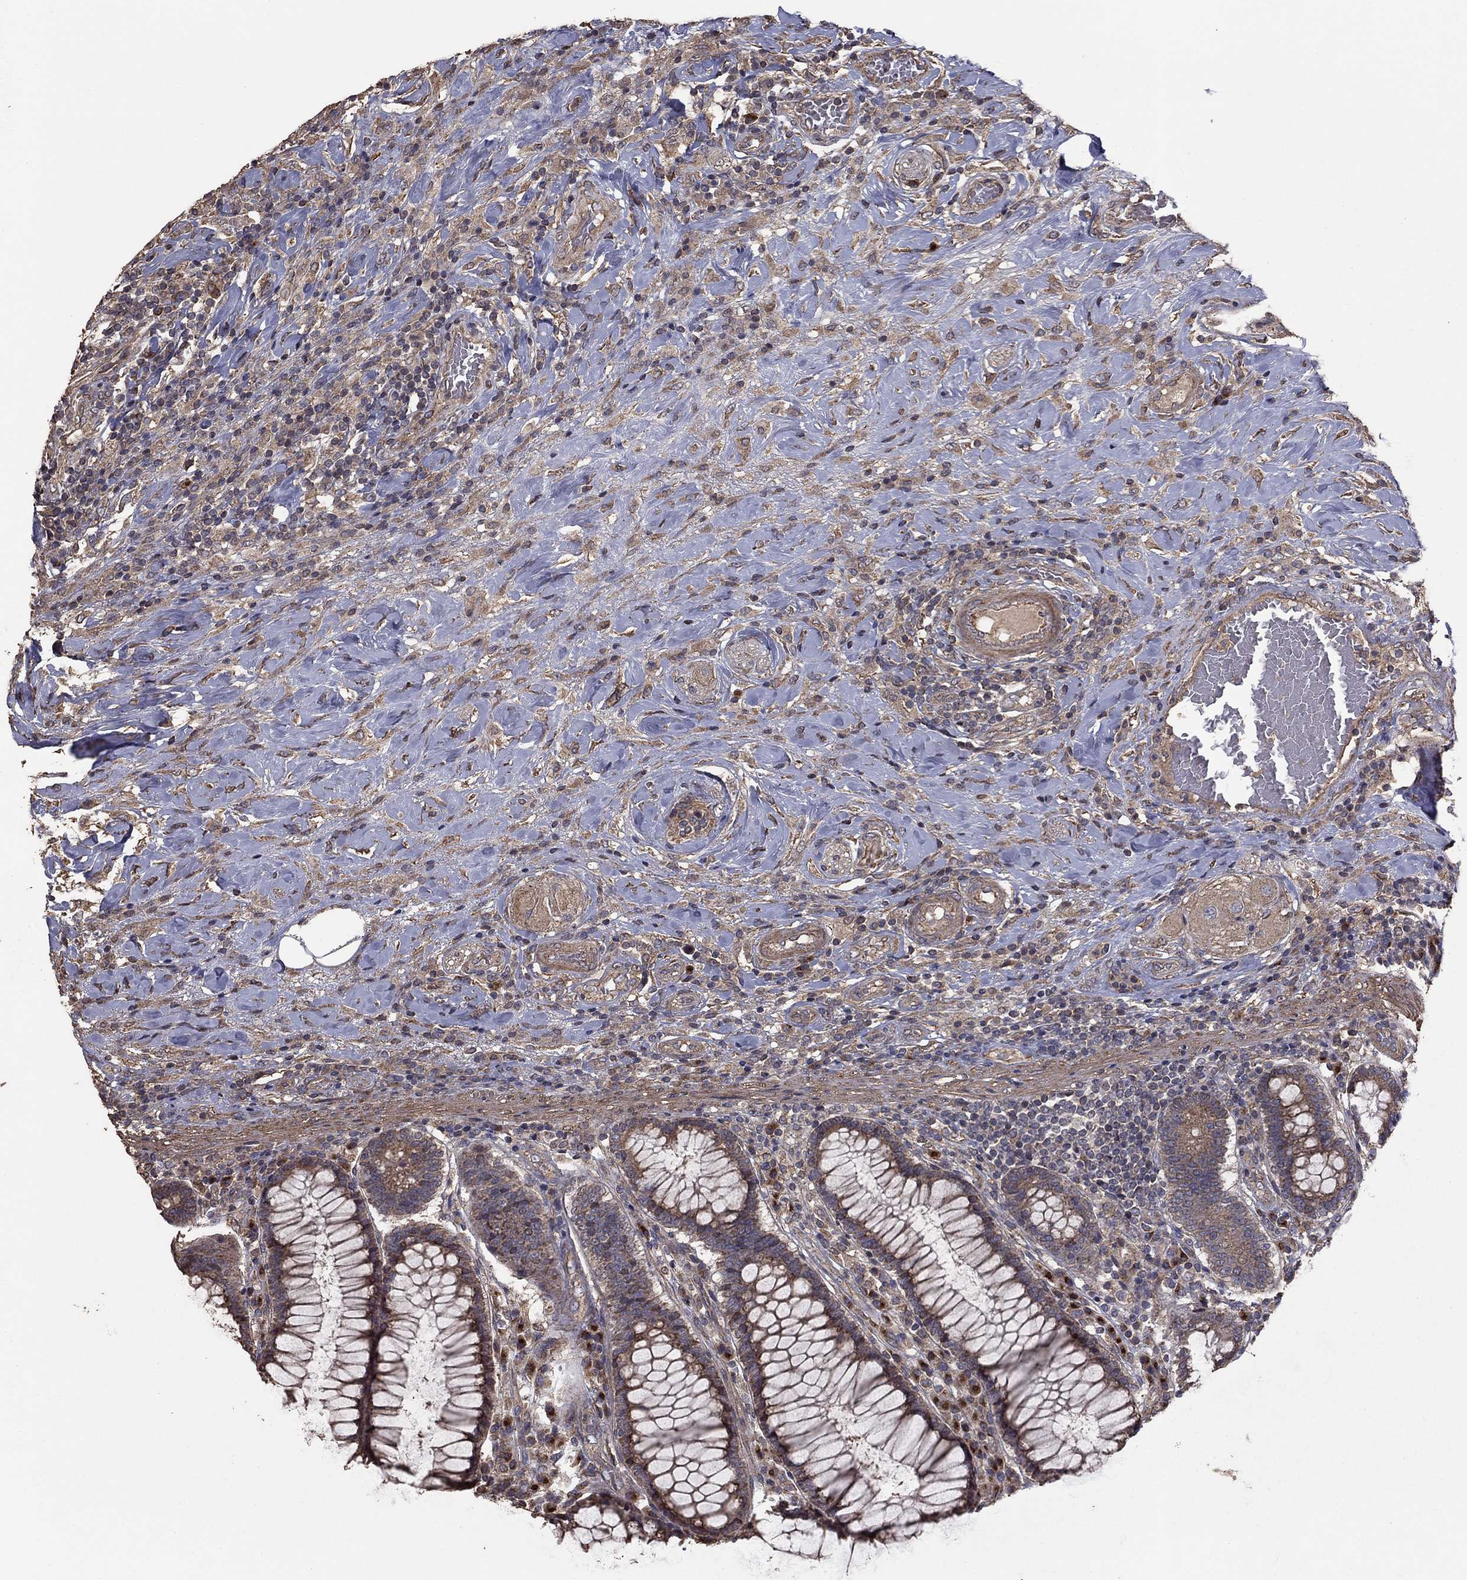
{"staining": {"intensity": "negative", "quantity": "none", "location": "none"}, "tissue": "colorectal cancer", "cell_type": "Tumor cells", "image_type": "cancer", "snomed": [{"axis": "morphology", "description": "Adenocarcinoma, NOS"}, {"axis": "topography", "description": "Colon"}], "caption": "The IHC image has no significant positivity in tumor cells of colorectal adenocarcinoma tissue.", "gene": "FLT4", "patient": {"sex": "female", "age": 69}}